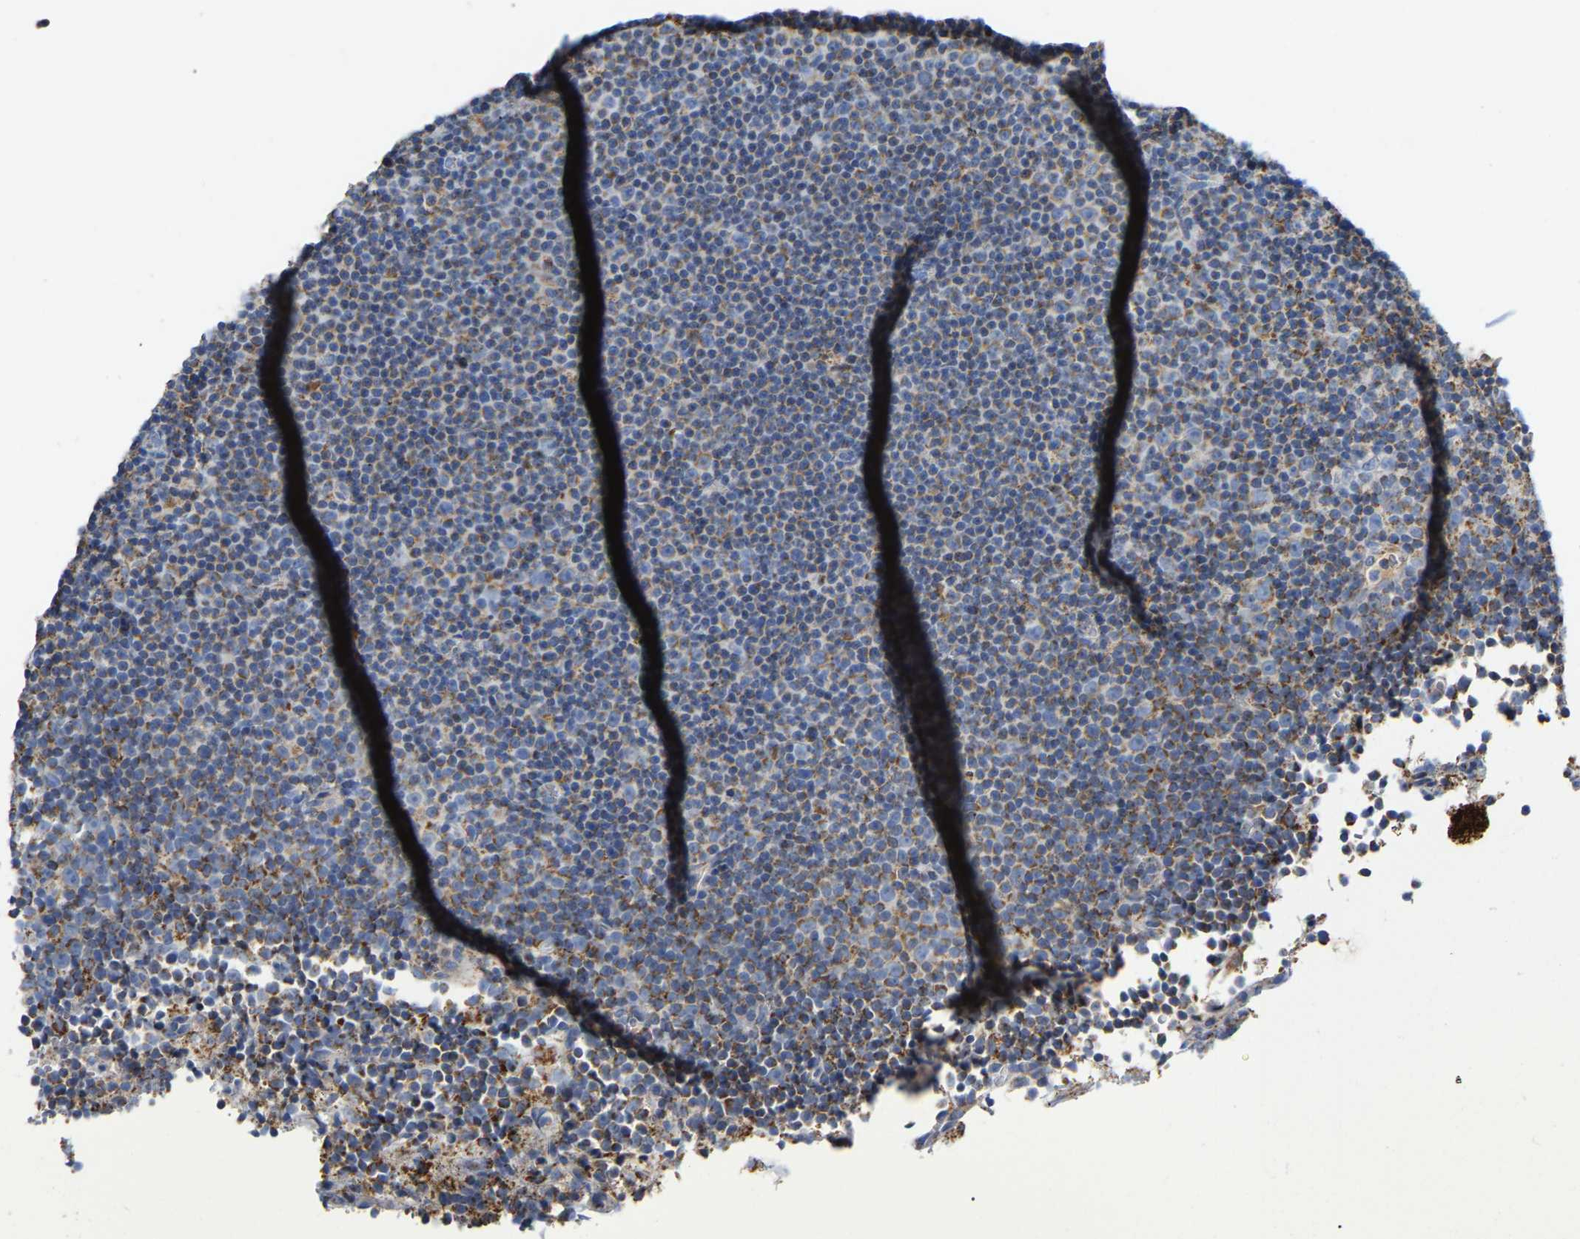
{"staining": {"intensity": "moderate", "quantity": "25%-75%", "location": "cytoplasmic/membranous"}, "tissue": "lymphoma", "cell_type": "Tumor cells", "image_type": "cancer", "snomed": [{"axis": "morphology", "description": "Malignant lymphoma, non-Hodgkin's type, Low grade"}, {"axis": "topography", "description": "Lymph node"}], "caption": "Human malignant lymphoma, non-Hodgkin's type (low-grade) stained for a protein (brown) displays moderate cytoplasmic/membranous positive expression in approximately 25%-75% of tumor cells.", "gene": "HIBADH", "patient": {"sex": "female", "age": 67}}